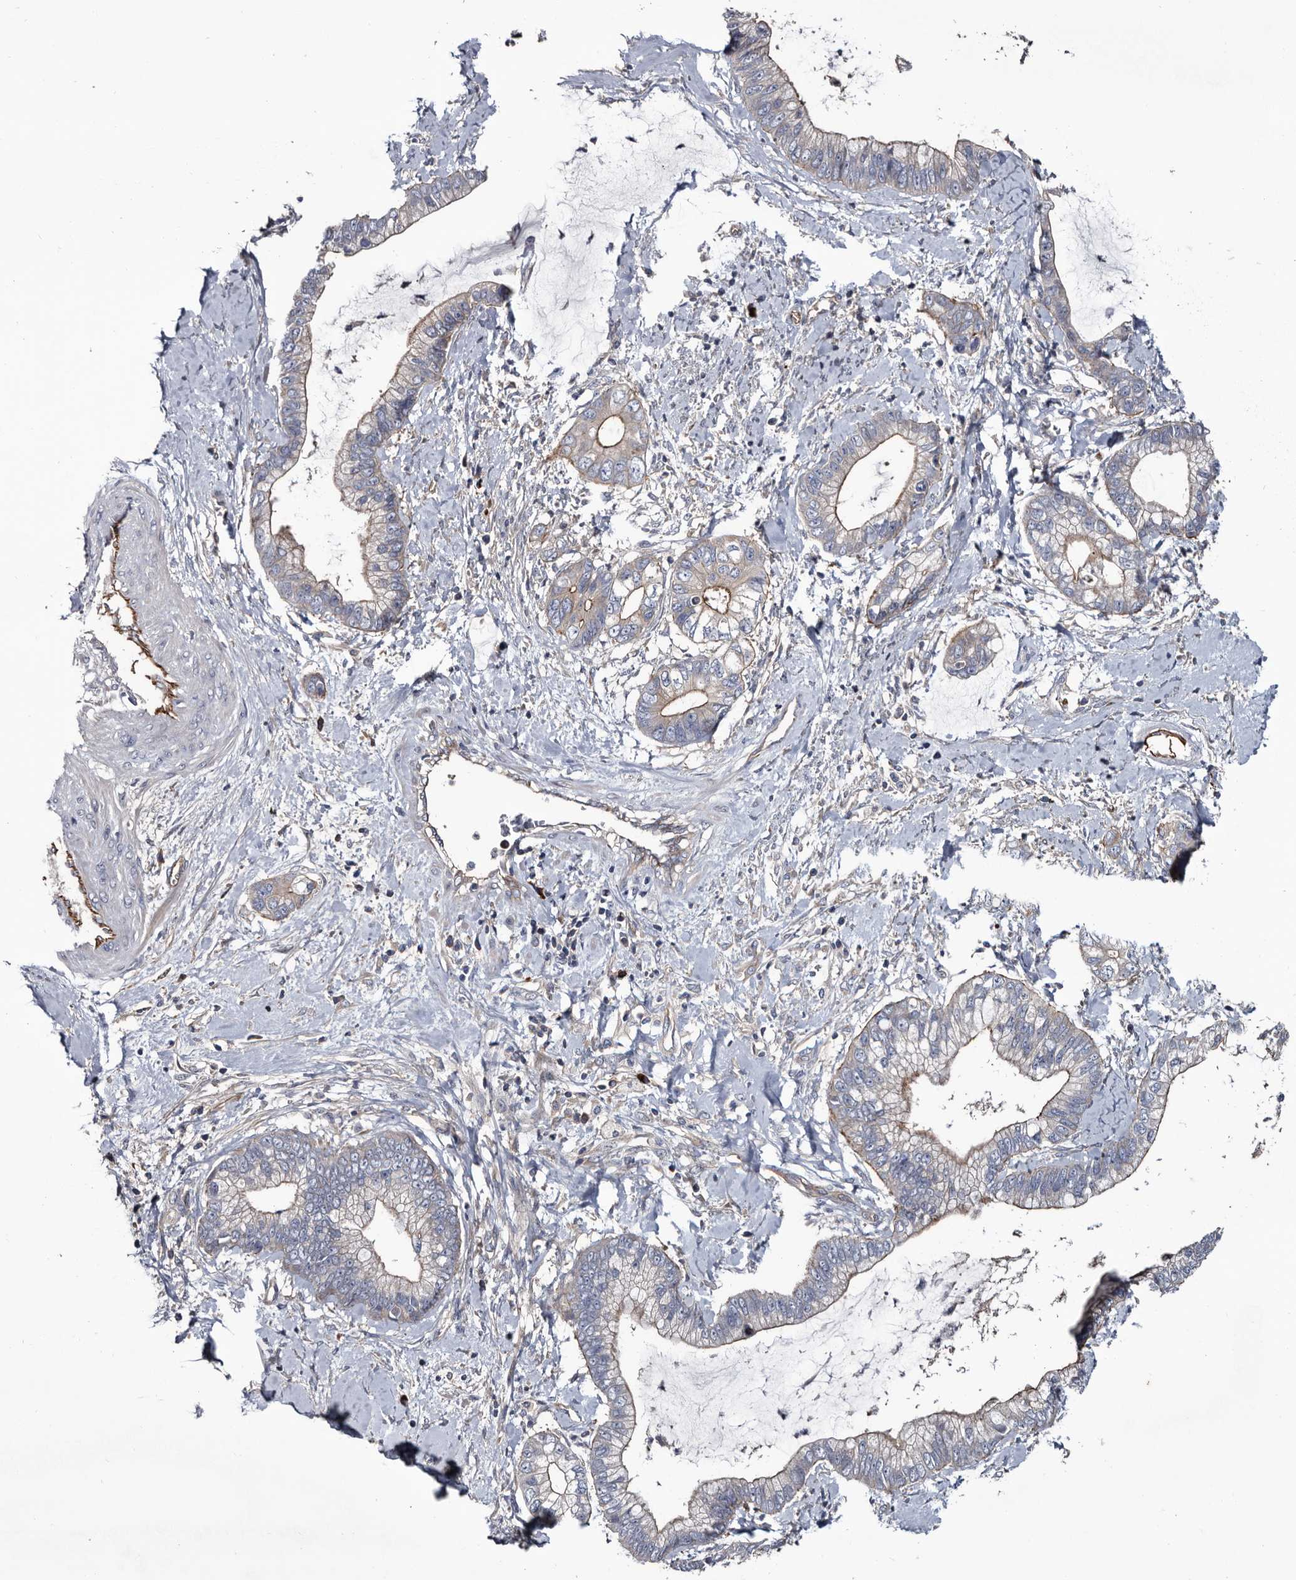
{"staining": {"intensity": "moderate", "quantity": "25%-75%", "location": "cytoplasmic/membranous"}, "tissue": "cervical cancer", "cell_type": "Tumor cells", "image_type": "cancer", "snomed": [{"axis": "morphology", "description": "Adenocarcinoma, NOS"}, {"axis": "topography", "description": "Cervix"}], "caption": "A brown stain shows moderate cytoplasmic/membranous expression of a protein in human adenocarcinoma (cervical) tumor cells. The staining is performed using DAB (3,3'-diaminobenzidine) brown chromogen to label protein expression. The nuclei are counter-stained blue using hematoxylin.", "gene": "TSPAN17", "patient": {"sex": "female", "age": 44}}